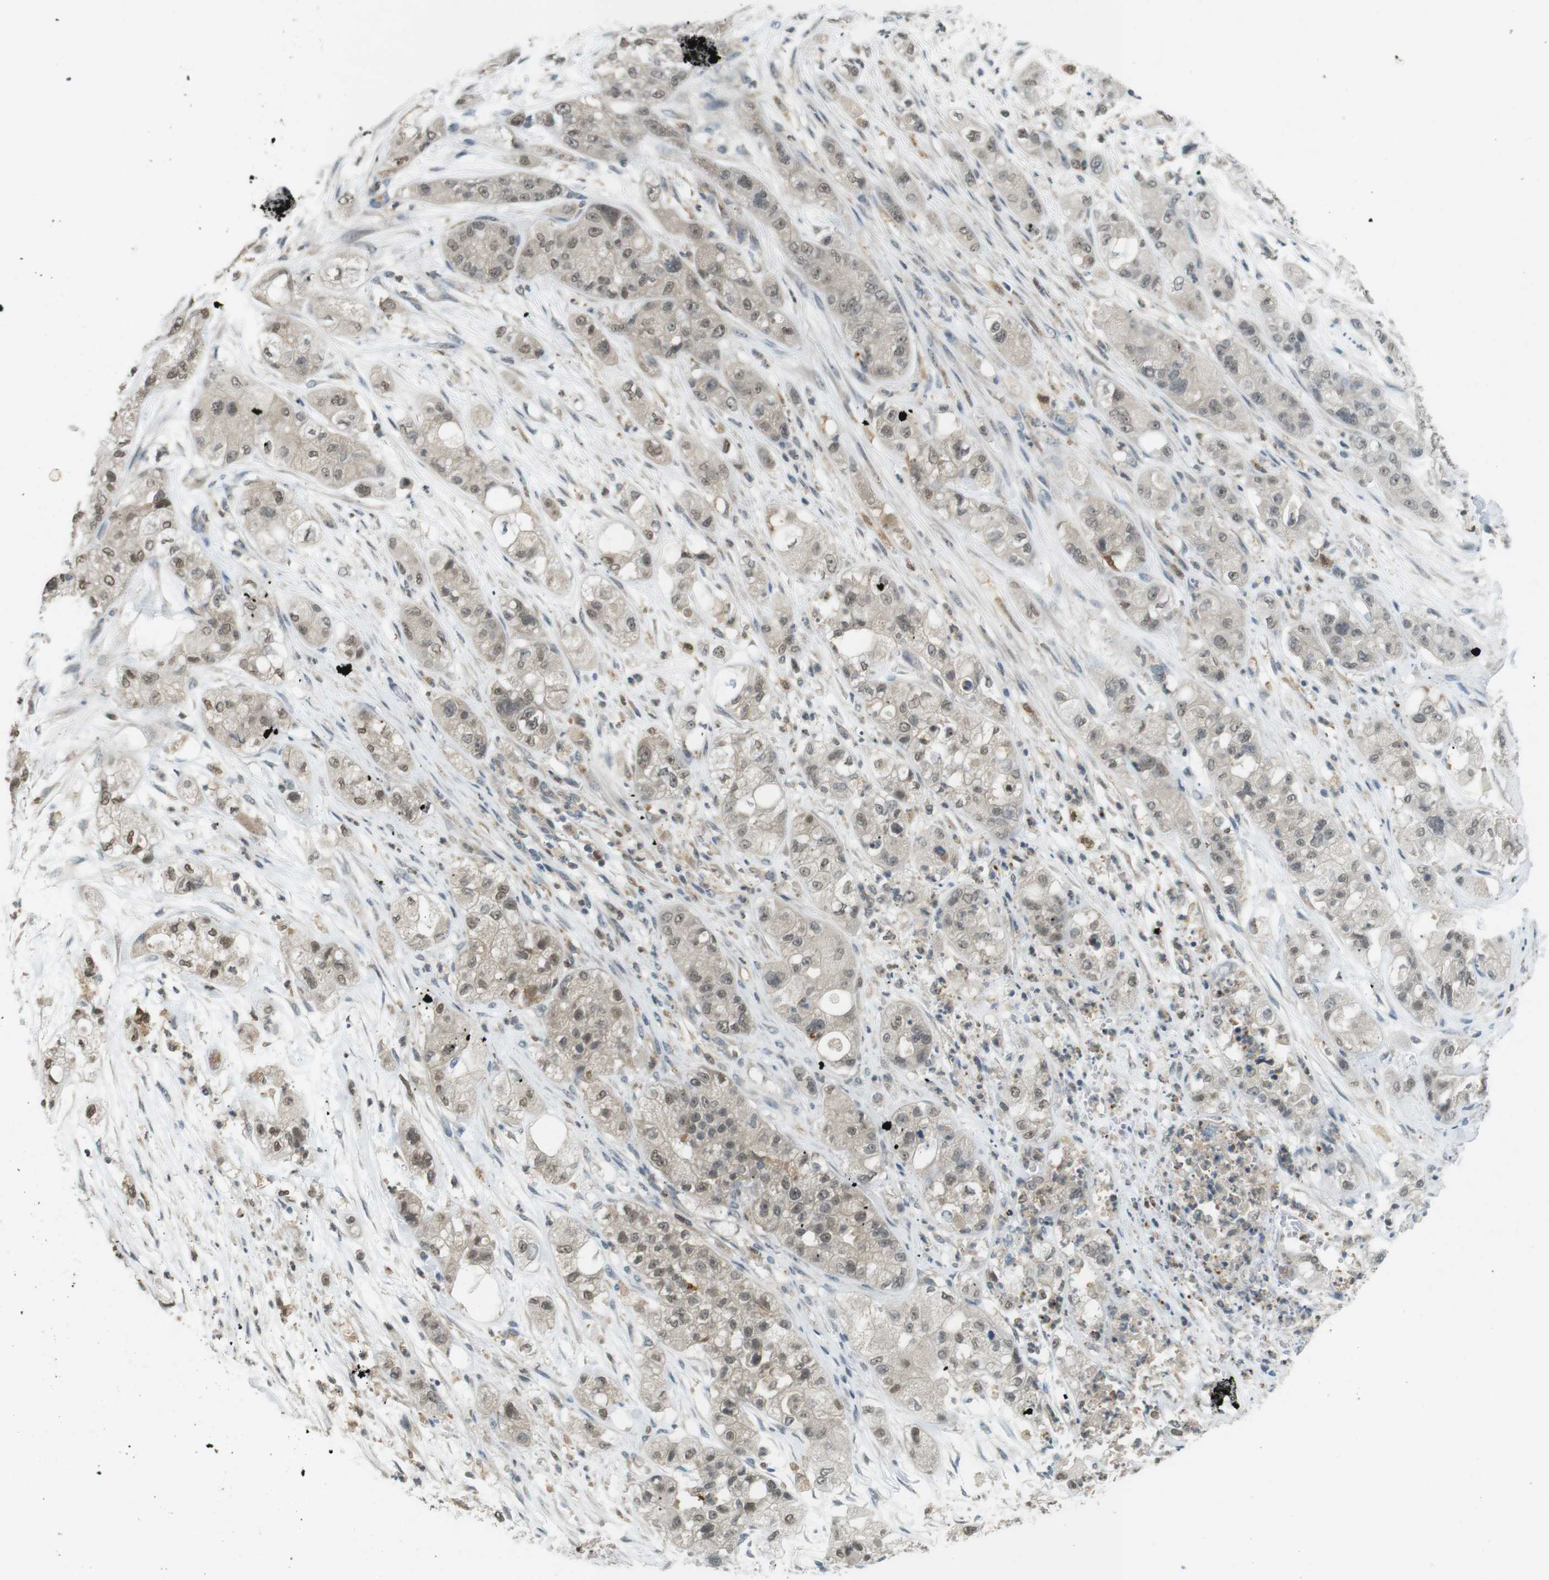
{"staining": {"intensity": "weak", "quantity": "25%-75%", "location": "nuclear"}, "tissue": "pancreatic cancer", "cell_type": "Tumor cells", "image_type": "cancer", "snomed": [{"axis": "morphology", "description": "Adenocarcinoma, NOS"}, {"axis": "topography", "description": "Pancreas"}], "caption": "This is a photomicrograph of IHC staining of pancreatic cancer, which shows weak expression in the nuclear of tumor cells.", "gene": "CDK14", "patient": {"sex": "female", "age": 78}}